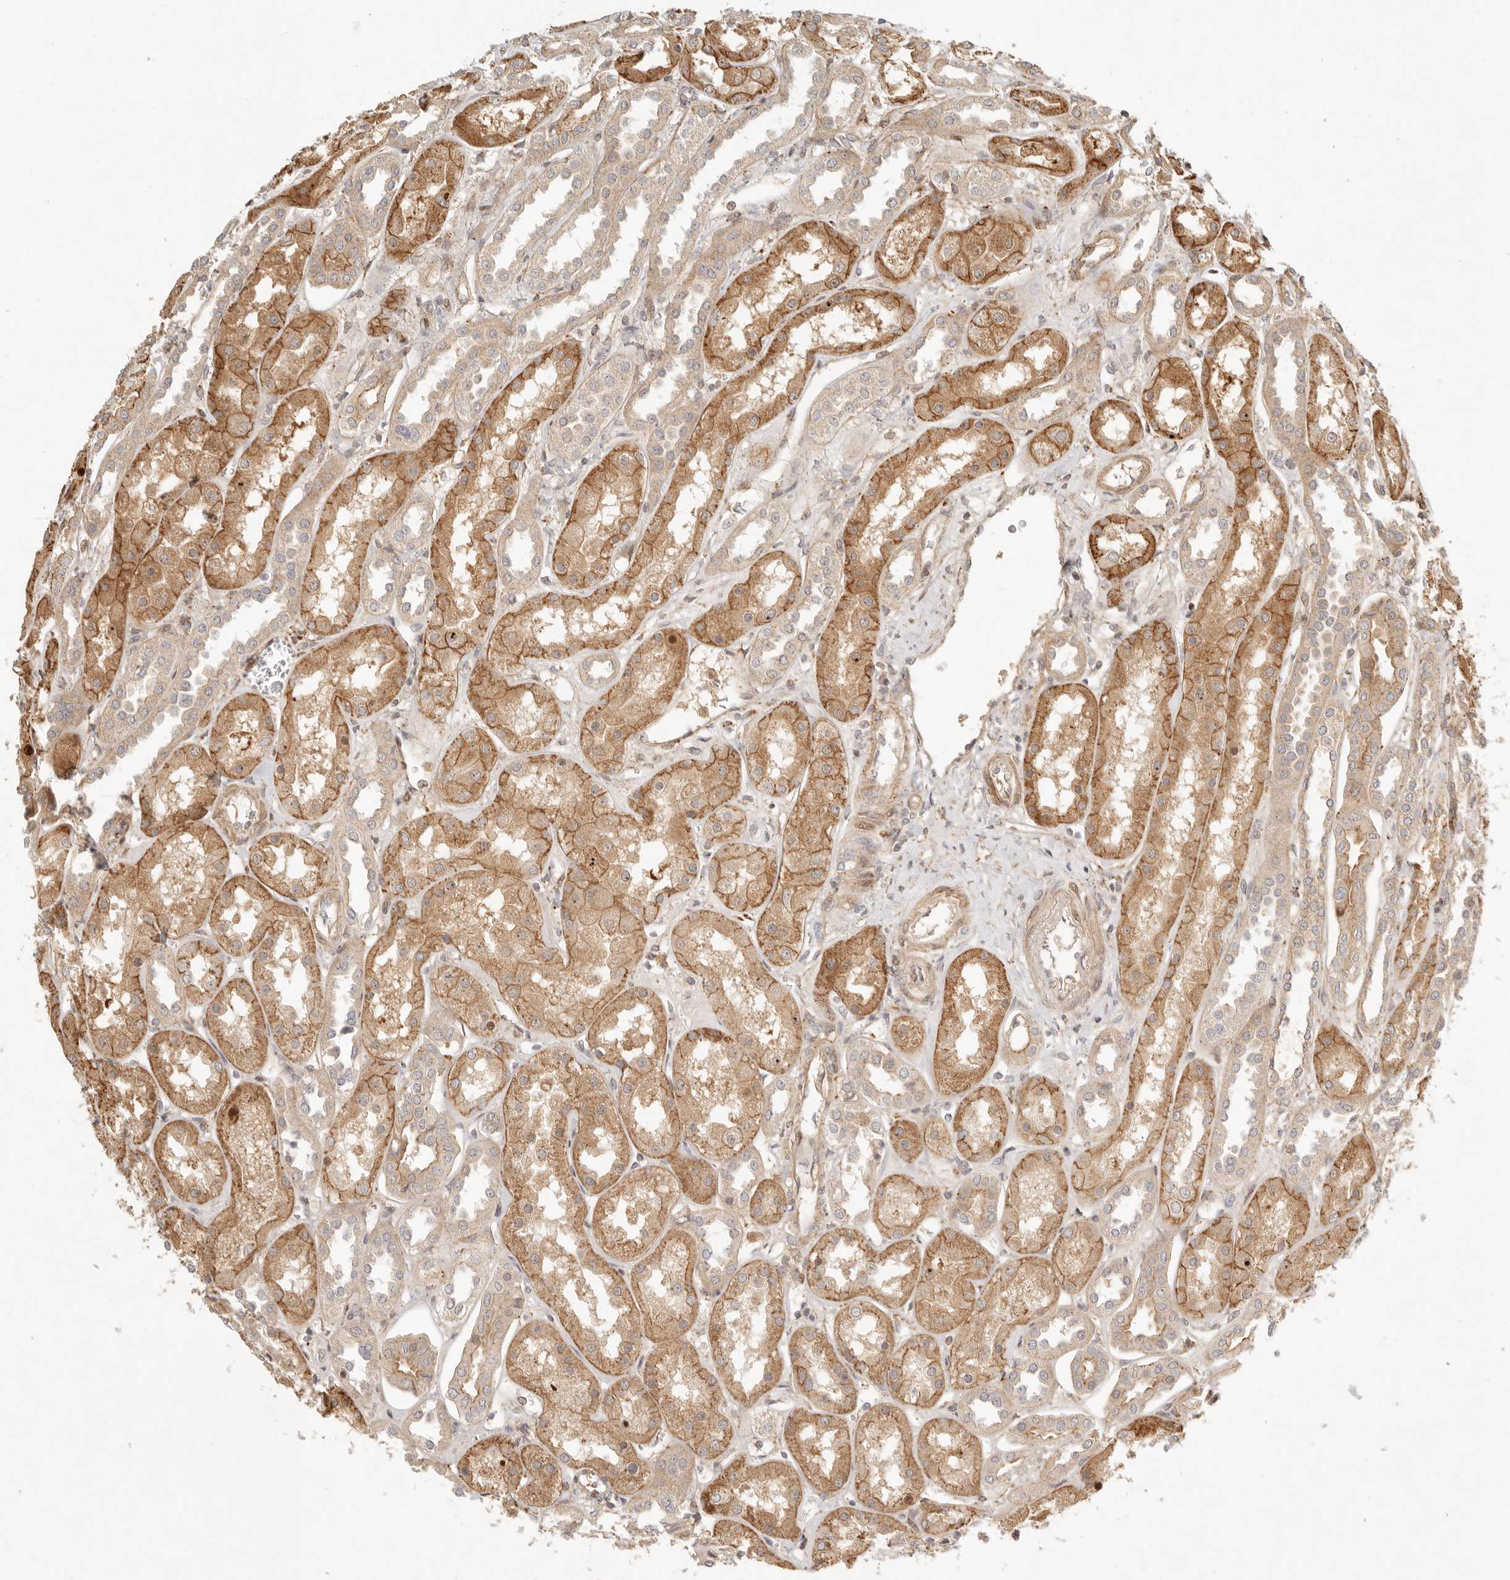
{"staining": {"intensity": "moderate", "quantity": "25%-75%", "location": "cytoplasmic/membranous"}, "tissue": "kidney", "cell_type": "Cells in glomeruli", "image_type": "normal", "snomed": [{"axis": "morphology", "description": "Normal tissue, NOS"}, {"axis": "topography", "description": "Kidney"}], "caption": "An image of human kidney stained for a protein reveals moderate cytoplasmic/membranous brown staining in cells in glomeruli.", "gene": "KLHL38", "patient": {"sex": "male", "age": 70}}